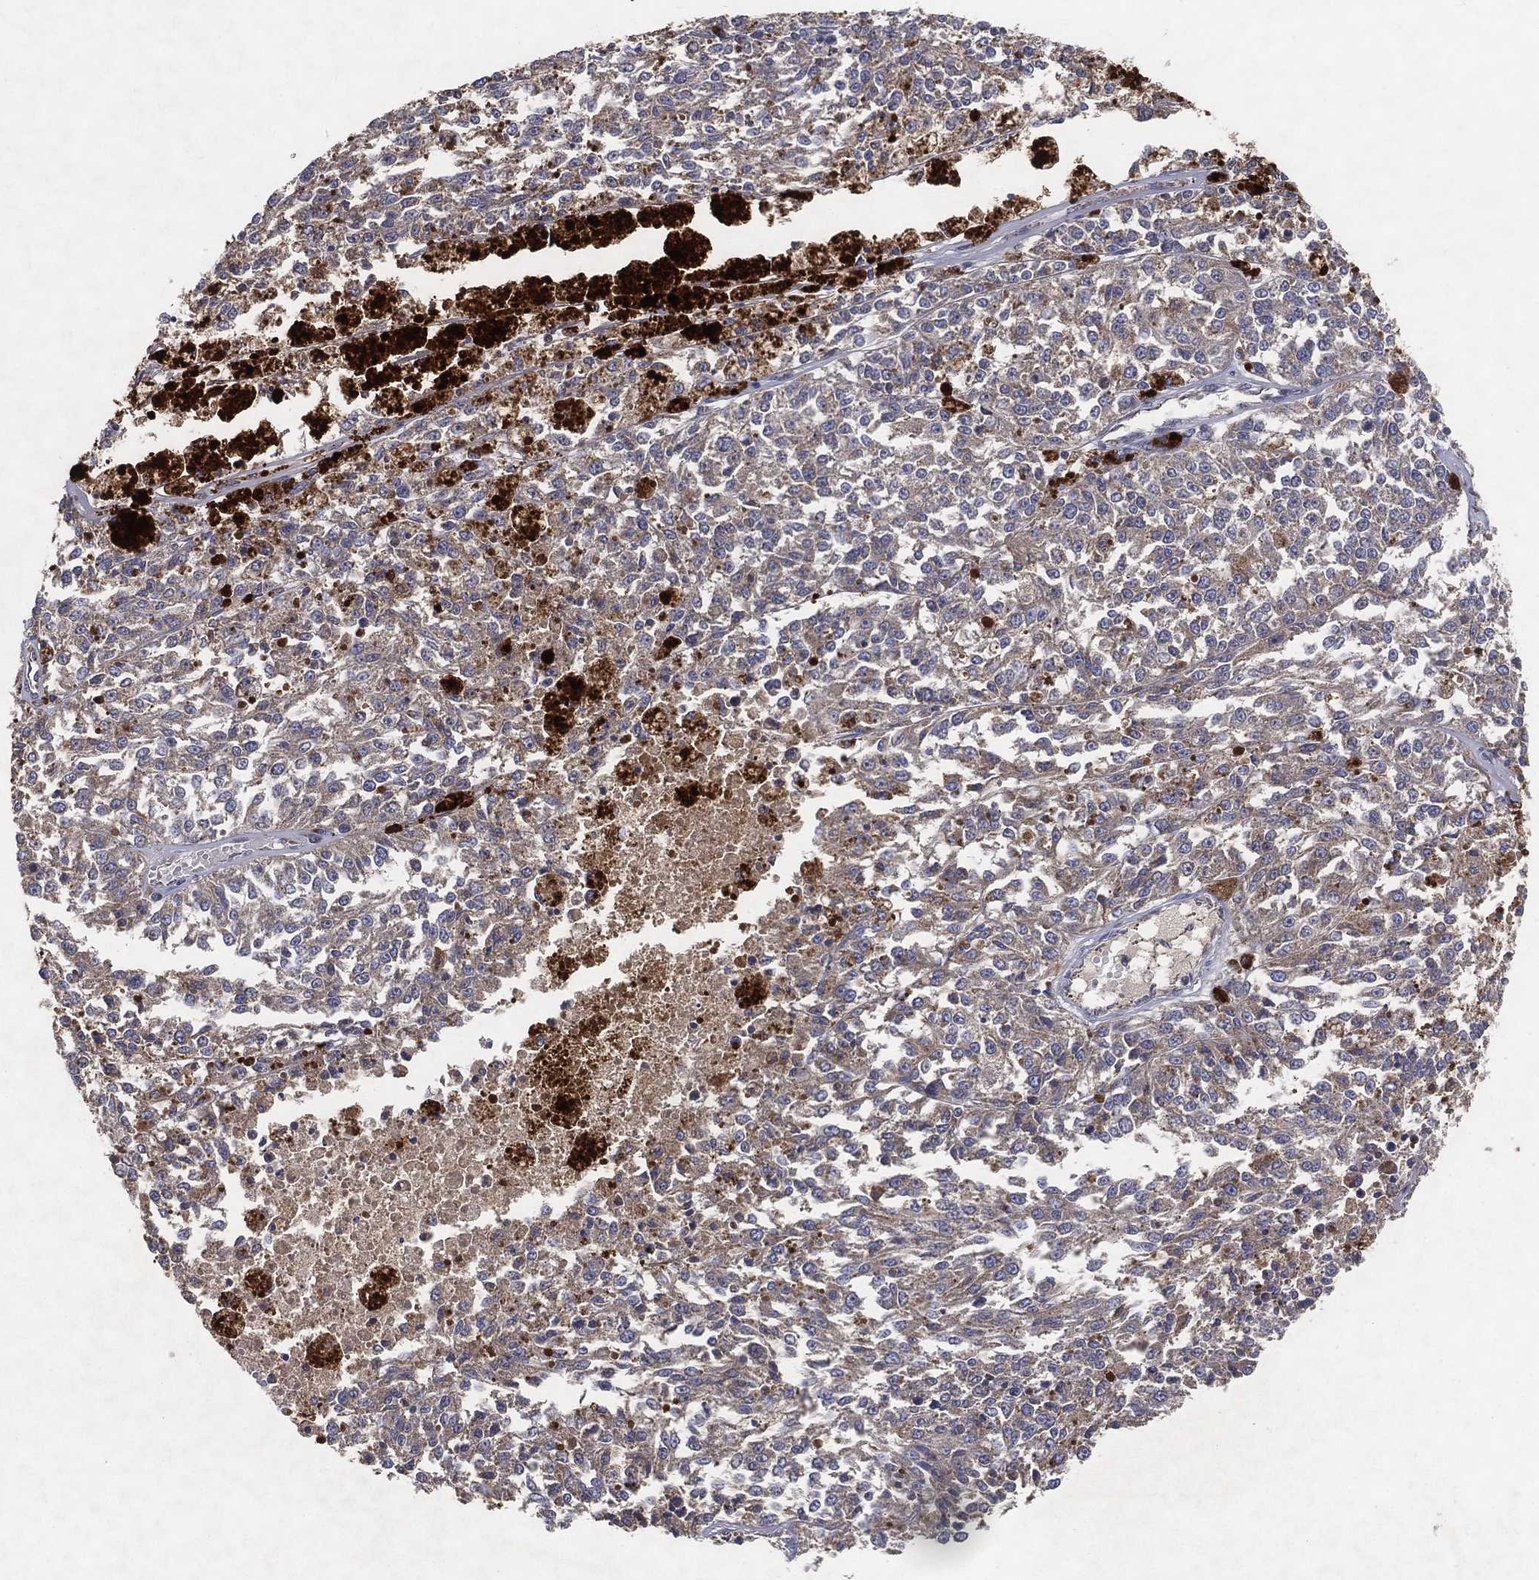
{"staining": {"intensity": "weak", "quantity": "<25%", "location": "cytoplasmic/membranous"}, "tissue": "melanoma", "cell_type": "Tumor cells", "image_type": "cancer", "snomed": [{"axis": "morphology", "description": "Malignant melanoma, Metastatic site"}, {"axis": "topography", "description": "Lymph node"}], "caption": "Tumor cells are negative for brown protein staining in malignant melanoma (metastatic site). (DAB immunohistochemistry with hematoxylin counter stain).", "gene": "MT-ND1", "patient": {"sex": "female", "age": 64}}